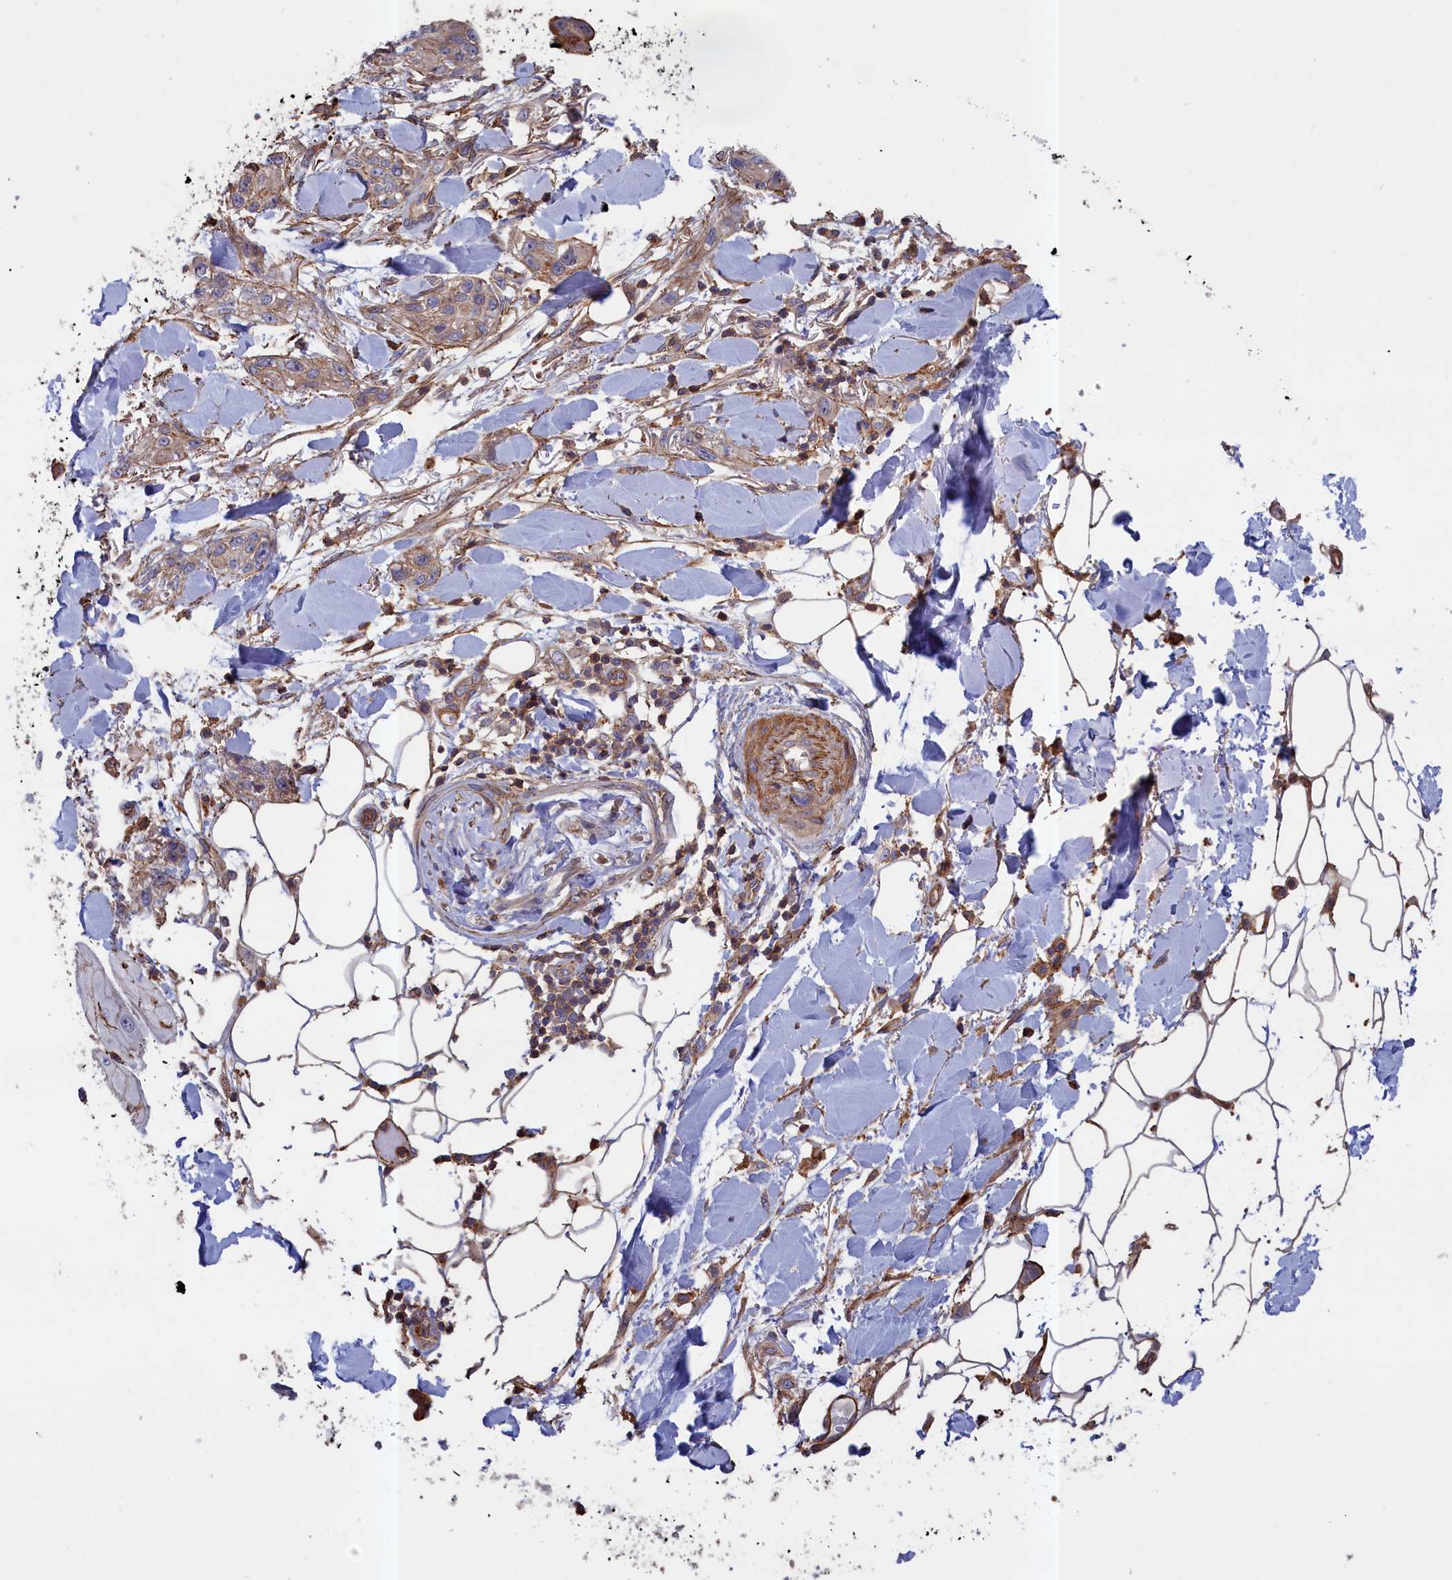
{"staining": {"intensity": "weak", "quantity": "<25%", "location": "cytoplasmic/membranous"}, "tissue": "skin cancer", "cell_type": "Tumor cells", "image_type": "cancer", "snomed": [{"axis": "morphology", "description": "Normal tissue, NOS"}, {"axis": "morphology", "description": "Squamous cell carcinoma, NOS"}, {"axis": "topography", "description": "Skin"}], "caption": "Image shows no significant protein expression in tumor cells of skin squamous cell carcinoma.", "gene": "ANKRD27", "patient": {"sex": "male", "age": 72}}